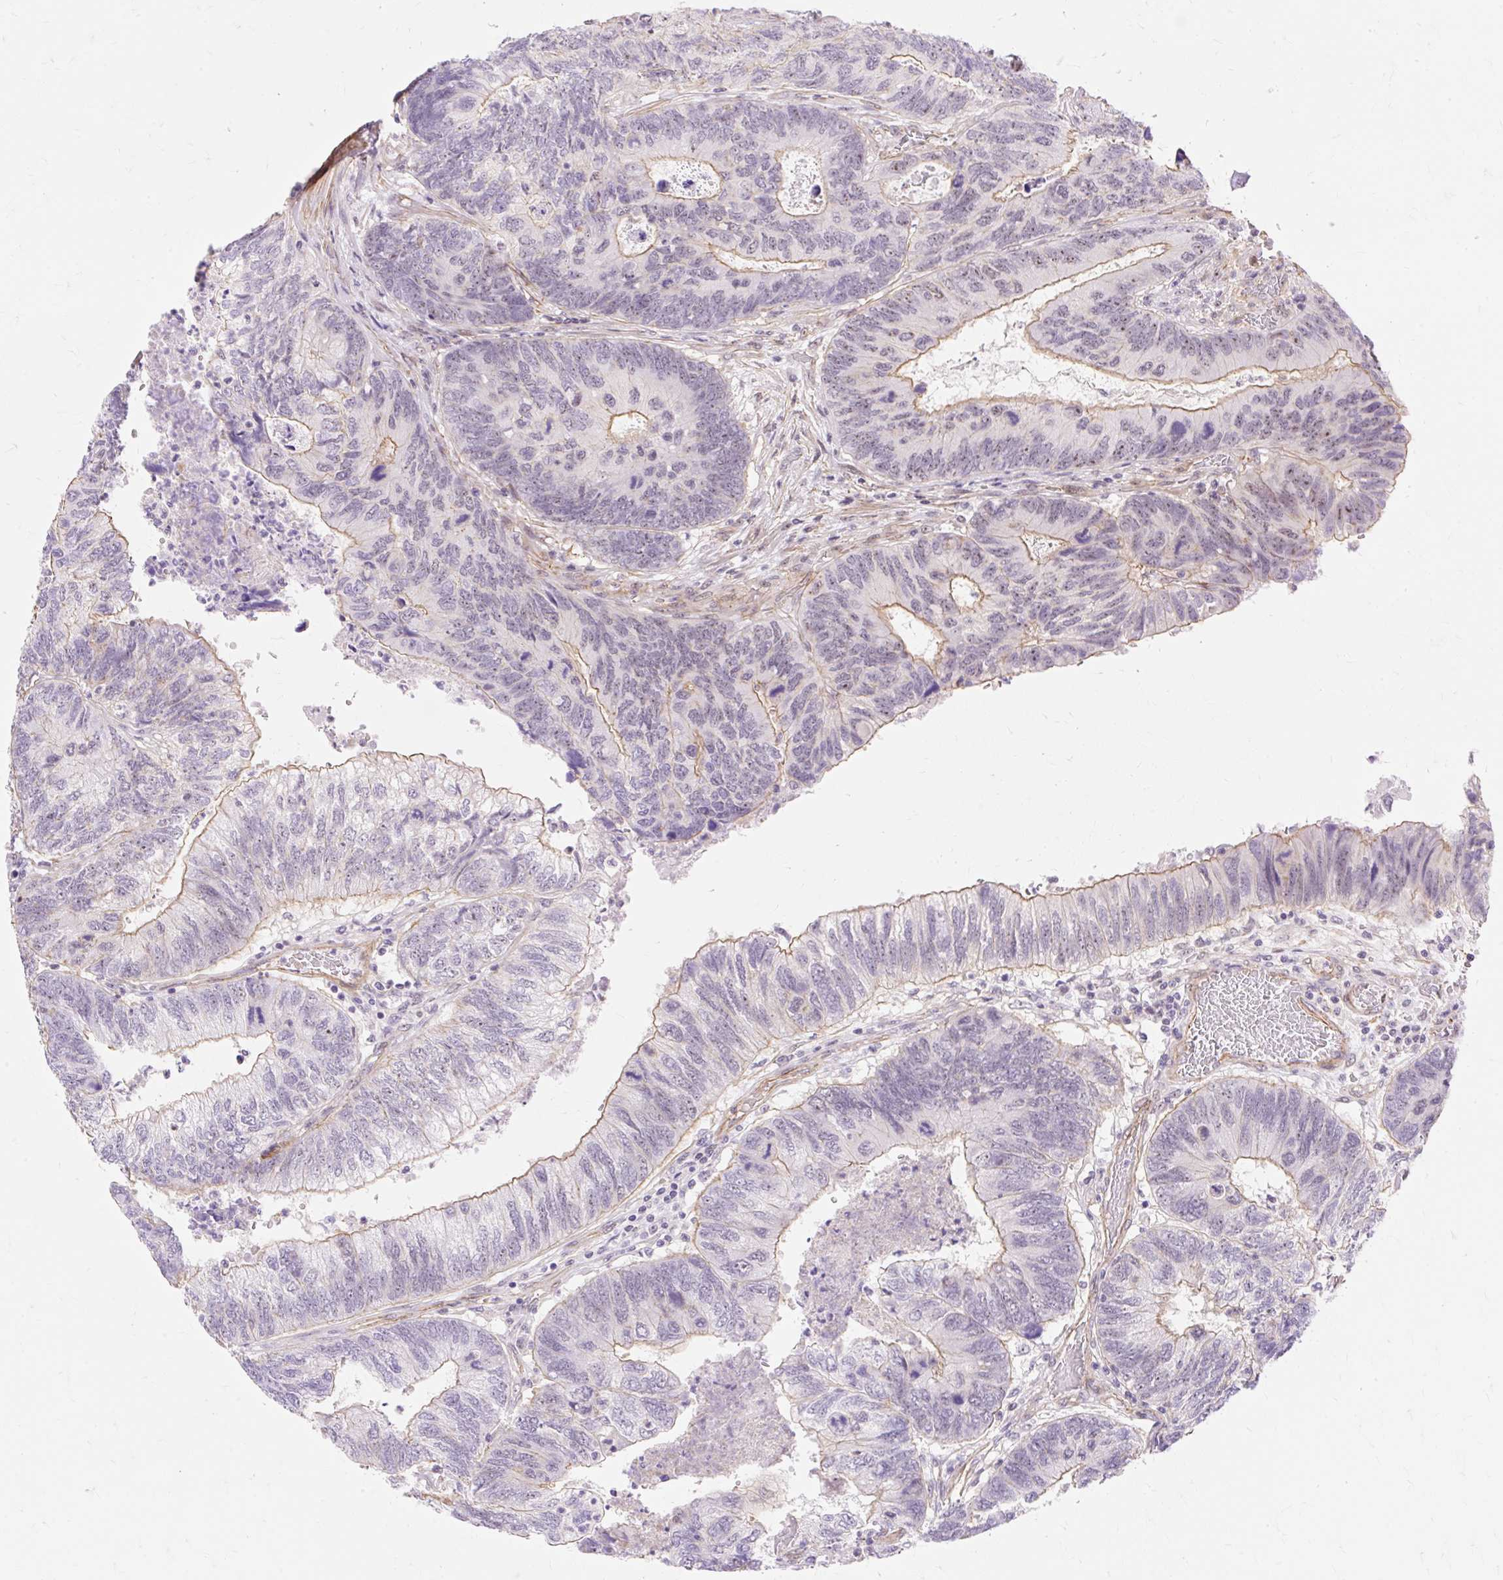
{"staining": {"intensity": "moderate", "quantity": "<25%", "location": "cytoplasmic/membranous,nuclear"}, "tissue": "colorectal cancer", "cell_type": "Tumor cells", "image_type": "cancer", "snomed": [{"axis": "morphology", "description": "Adenocarcinoma, NOS"}, {"axis": "topography", "description": "Colon"}], "caption": "Colorectal cancer tissue shows moderate cytoplasmic/membranous and nuclear positivity in approximately <25% of tumor cells, visualized by immunohistochemistry.", "gene": "OBP2A", "patient": {"sex": "female", "age": 67}}